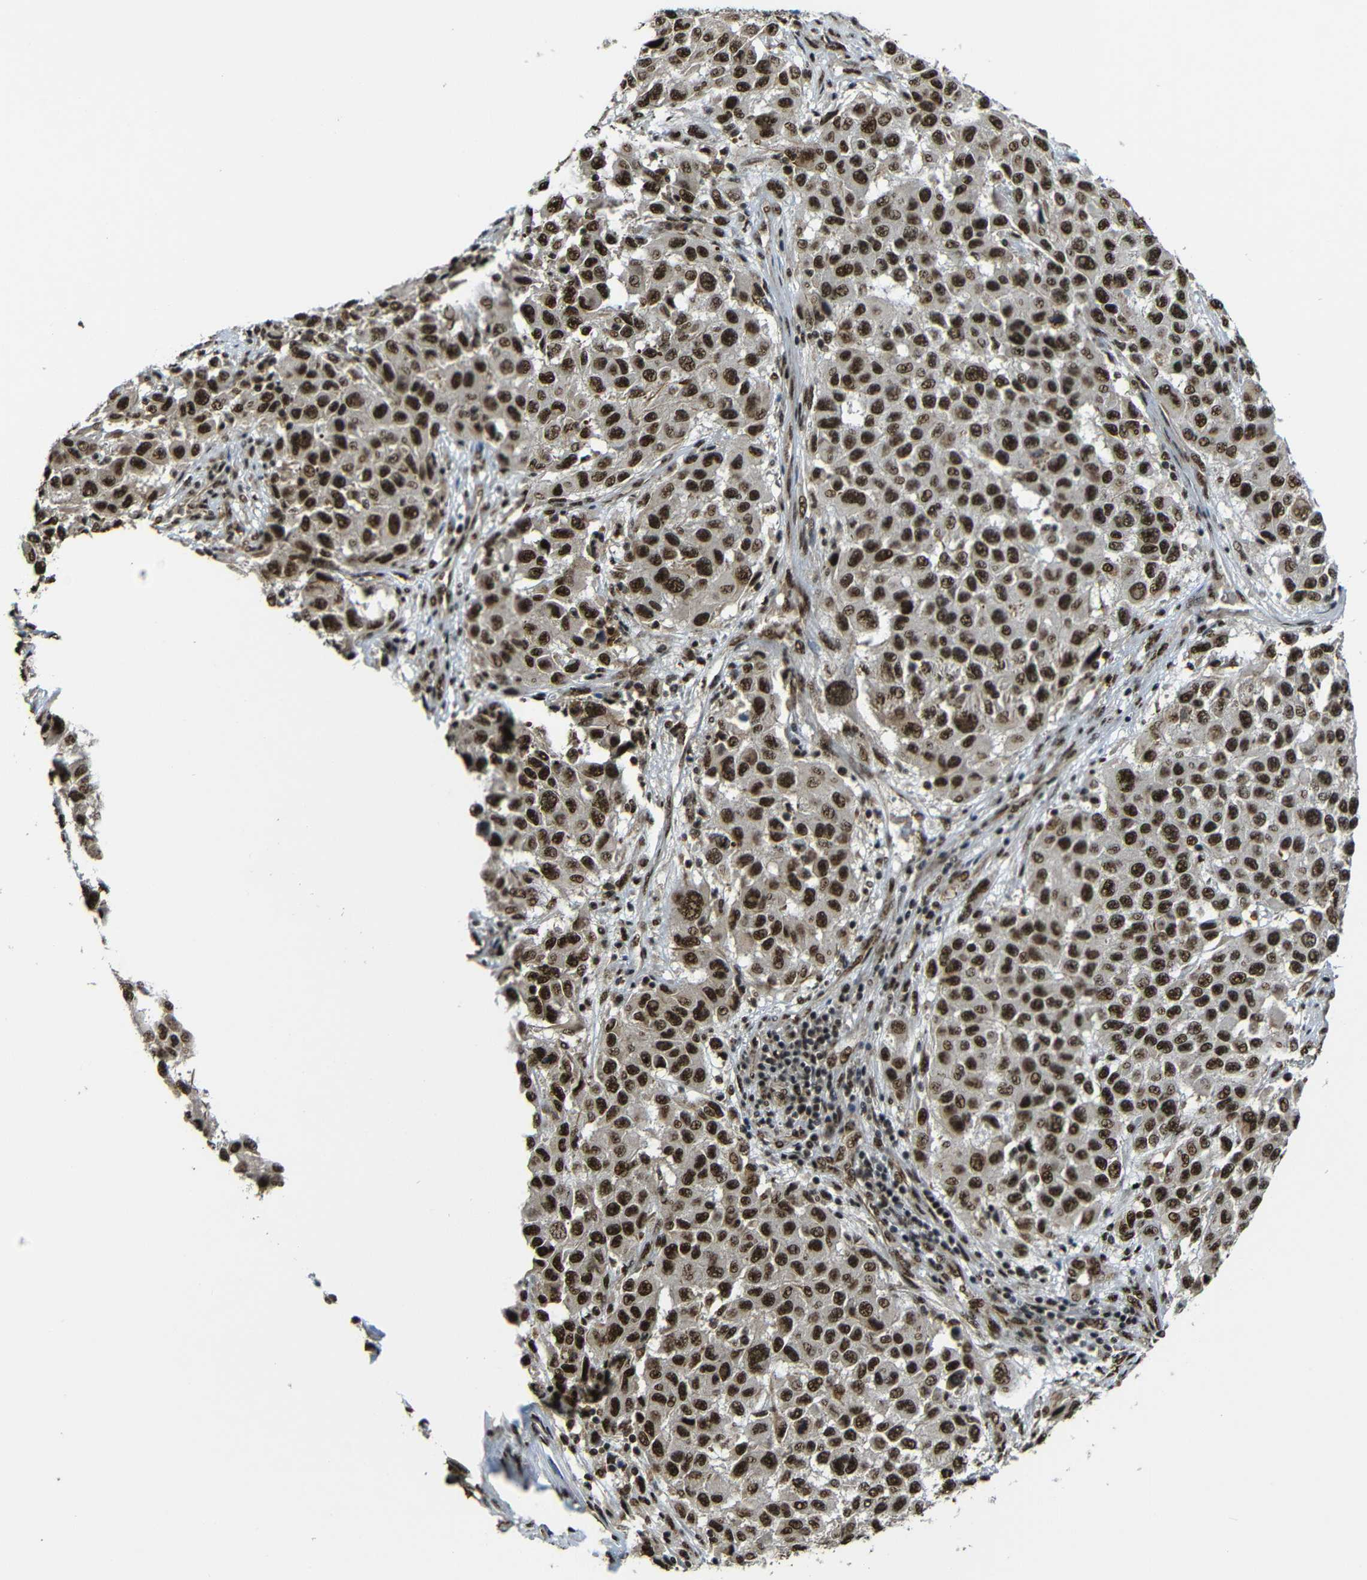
{"staining": {"intensity": "strong", "quantity": ">75%", "location": "cytoplasmic/membranous,nuclear"}, "tissue": "melanoma", "cell_type": "Tumor cells", "image_type": "cancer", "snomed": [{"axis": "morphology", "description": "Malignant melanoma, Metastatic site"}, {"axis": "topography", "description": "Lymph node"}], "caption": "Tumor cells show high levels of strong cytoplasmic/membranous and nuclear staining in approximately >75% of cells in malignant melanoma (metastatic site). Ihc stains the protein of interest in brown and the nuclei are stained blue.", "gene": "TCF7L2", "patient": {"sex": "male", "age": 61}}